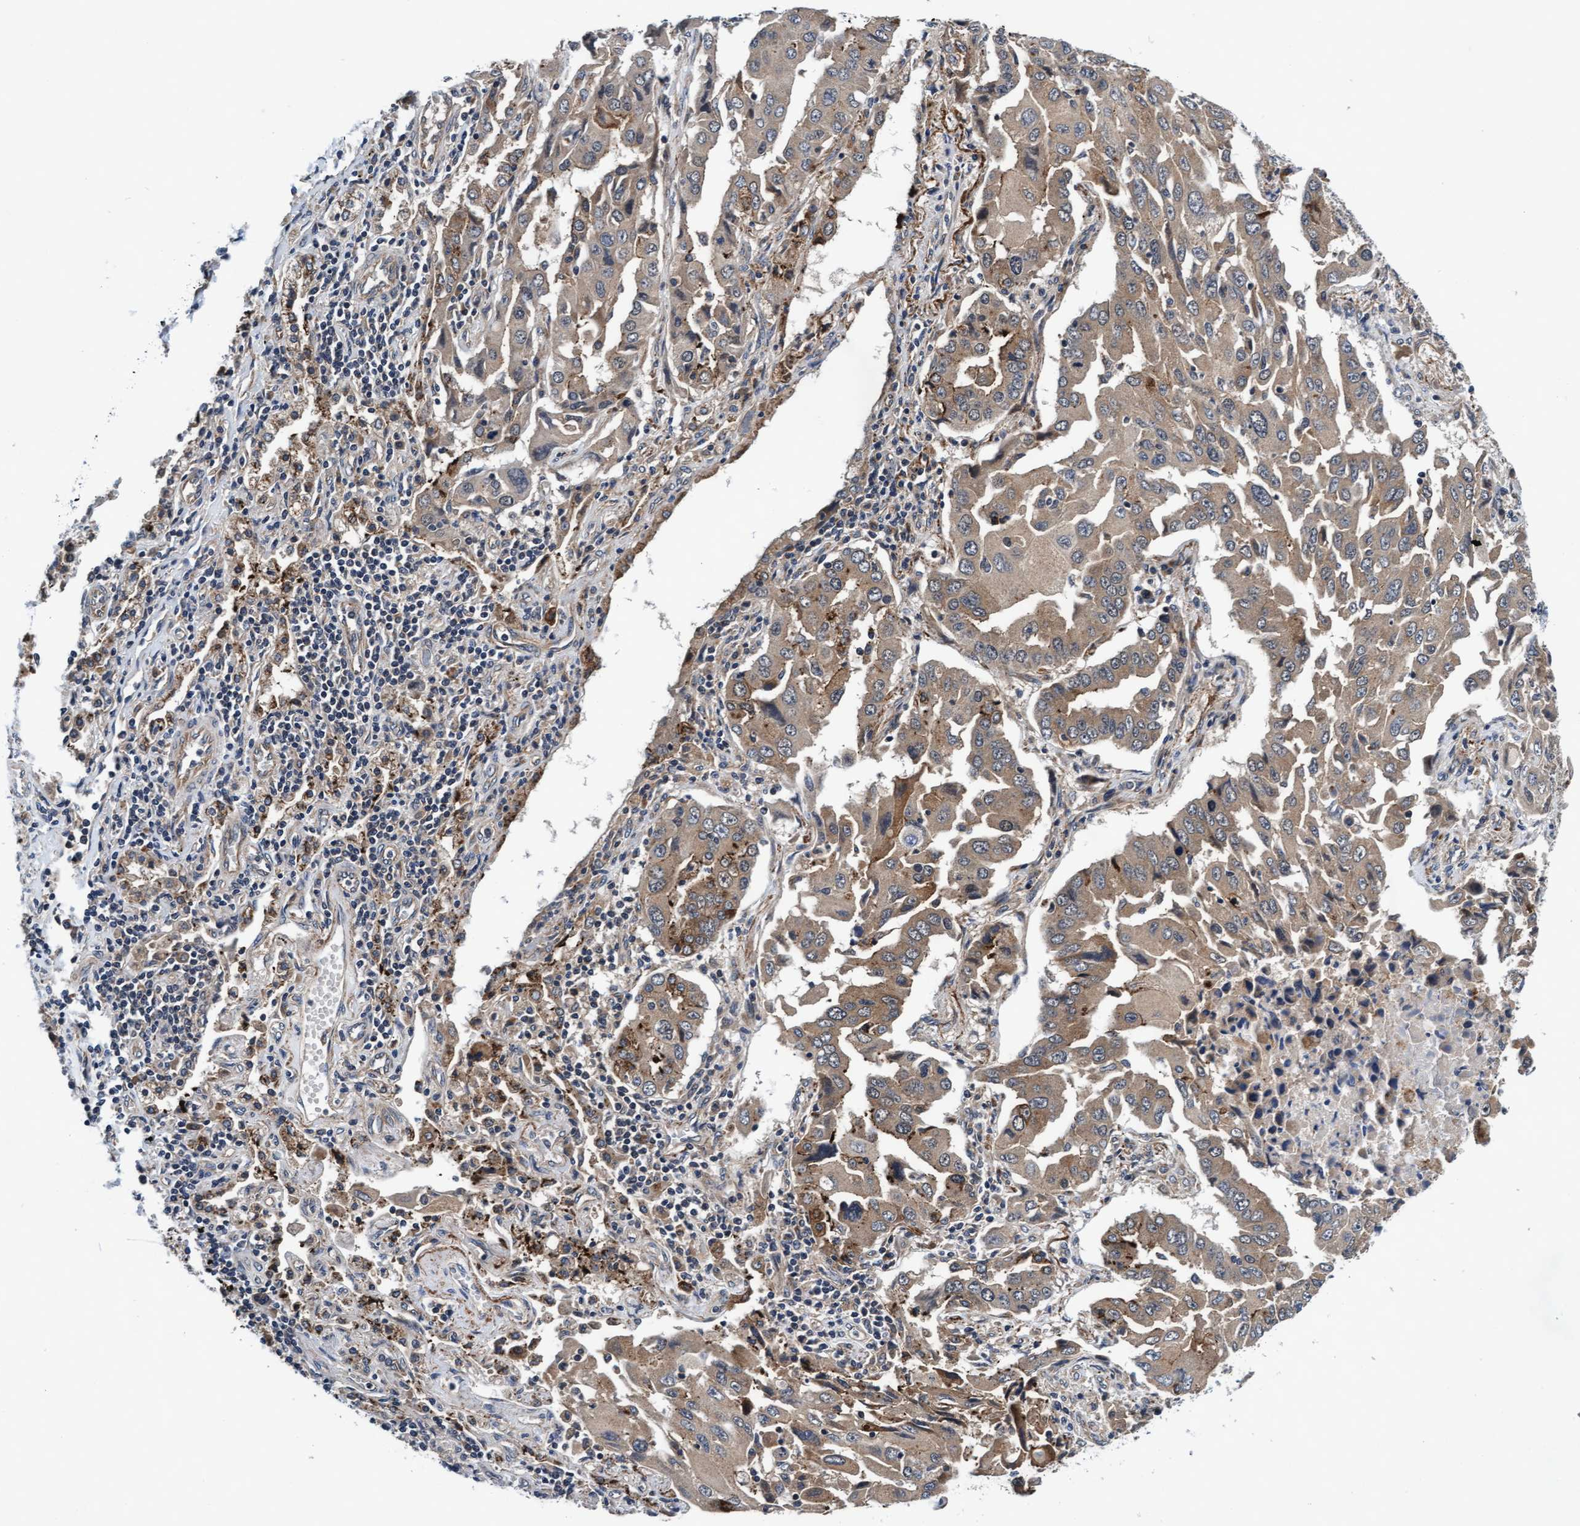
{"staining": {"intensity": "weak", "quantity": ">75%", "location": "cytoplasmic/membranous"}, "tissue": "lung cancer", "cell_type": "Tumor cells", "image_type": "cancer", "snomed": [{"axis": "morphology", "description": "Adenocarcinoma, NOS"}, {"axis": "topography", "description": "Lung"}], "caption": "Adenocarcinoma (lung) stained with a protein marker demonstrates weak staining in tumor cells.", "gene": "EFCAB13", "patient": {"sex": "female", "age": 65}}